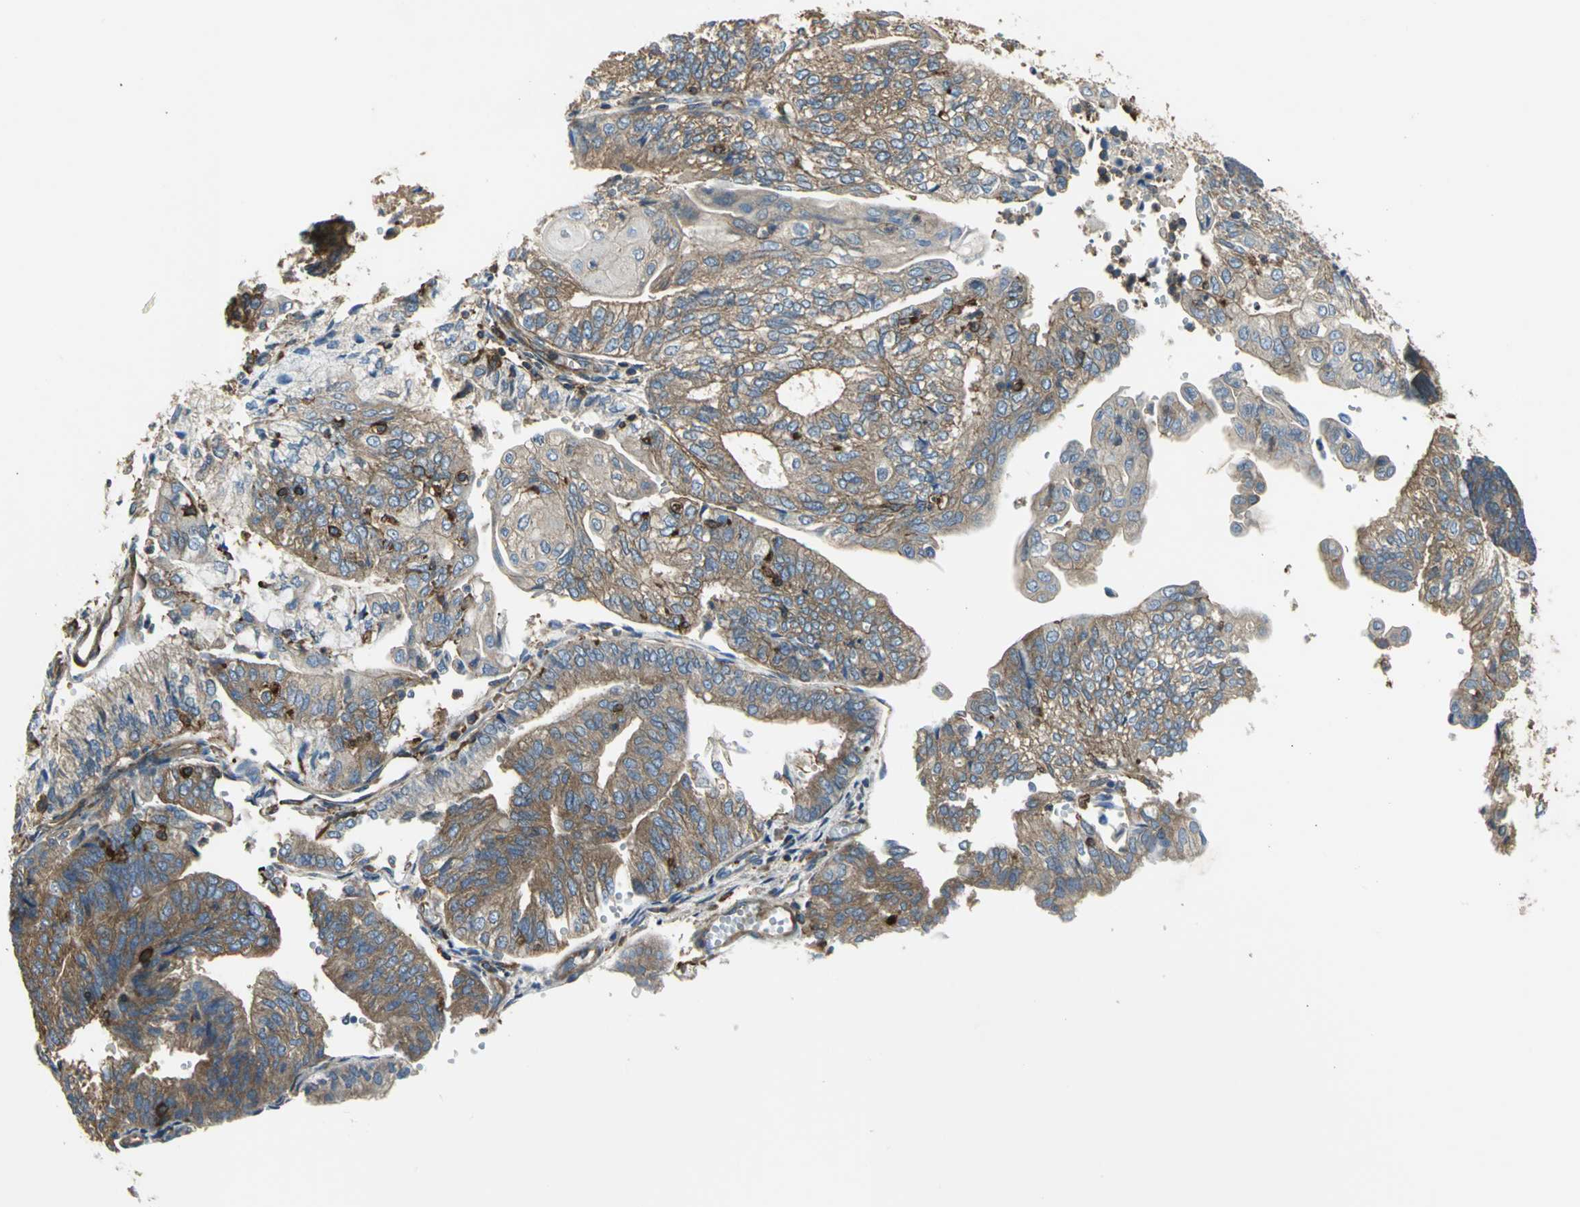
{"staining": {"intensity": "moderate", "quantity": ">75%", "location": "cytoplasmic/membranous"}, "tissue": "endometrial cancer", "cell_type": "Tumor cells", "image_type": "cancer", "snomed": [{"axis": "morphology", "description": "Adenocarcinoma, NOS"}, {"axis": "topography", "description": "Endometrium"}], "caption": "IHC (DAB) staining of human adenocarcinoma (endometrial) reveals moderate cytoplasmic/membranous protein staining in approximately >75% of tumor cells. Using DAB (brown) and hematoxylin (blue) stains, captured at high magnification using brightfield microscopy.", "gene": "TLN1", "patient": {"sex": "female", "age": 59}}